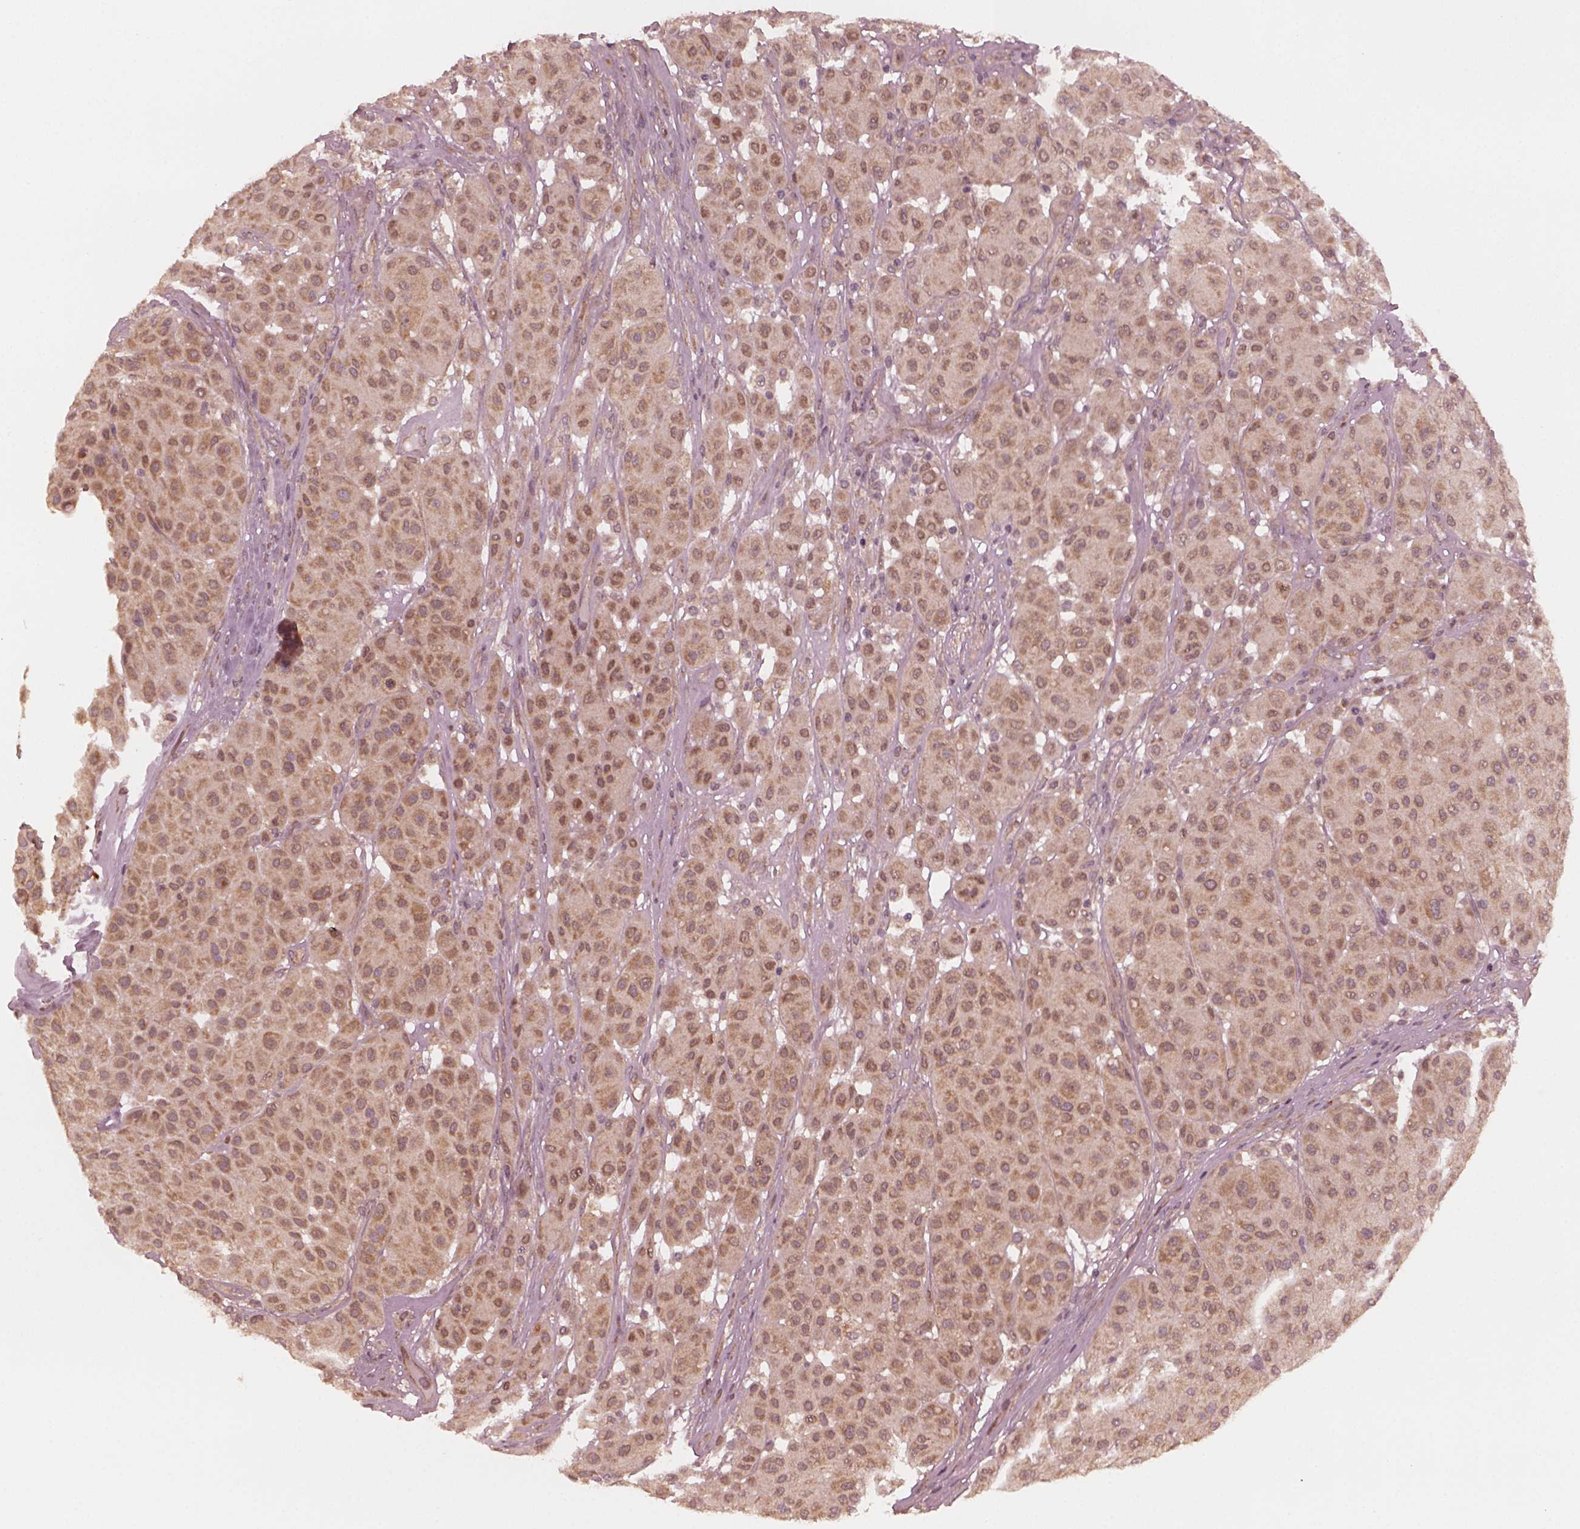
{"staining": {"intensity": "weak", "quantity": ">75%", "location": "cytoplasmic/membranous"}, "tissue": "melanoma", "cell_type": "Tumor cells", "image_type": "cancer", "snomed": [{"axis": "morphology", "description": "Malignant melanoma, Metastatic site"}, {"axis": "topography", "description": "Smooth muscle"}], "caption": "Immunohistochemical staining of human melanoma exhibits low levels of weak cytoplasmic/membranous positivity in approximately >75% of tumor cells. The protein is shown in brown color, while the nuclei are stained blue.", "gene": "FAF2", "patient": {"sex": "male", "age": 41}}